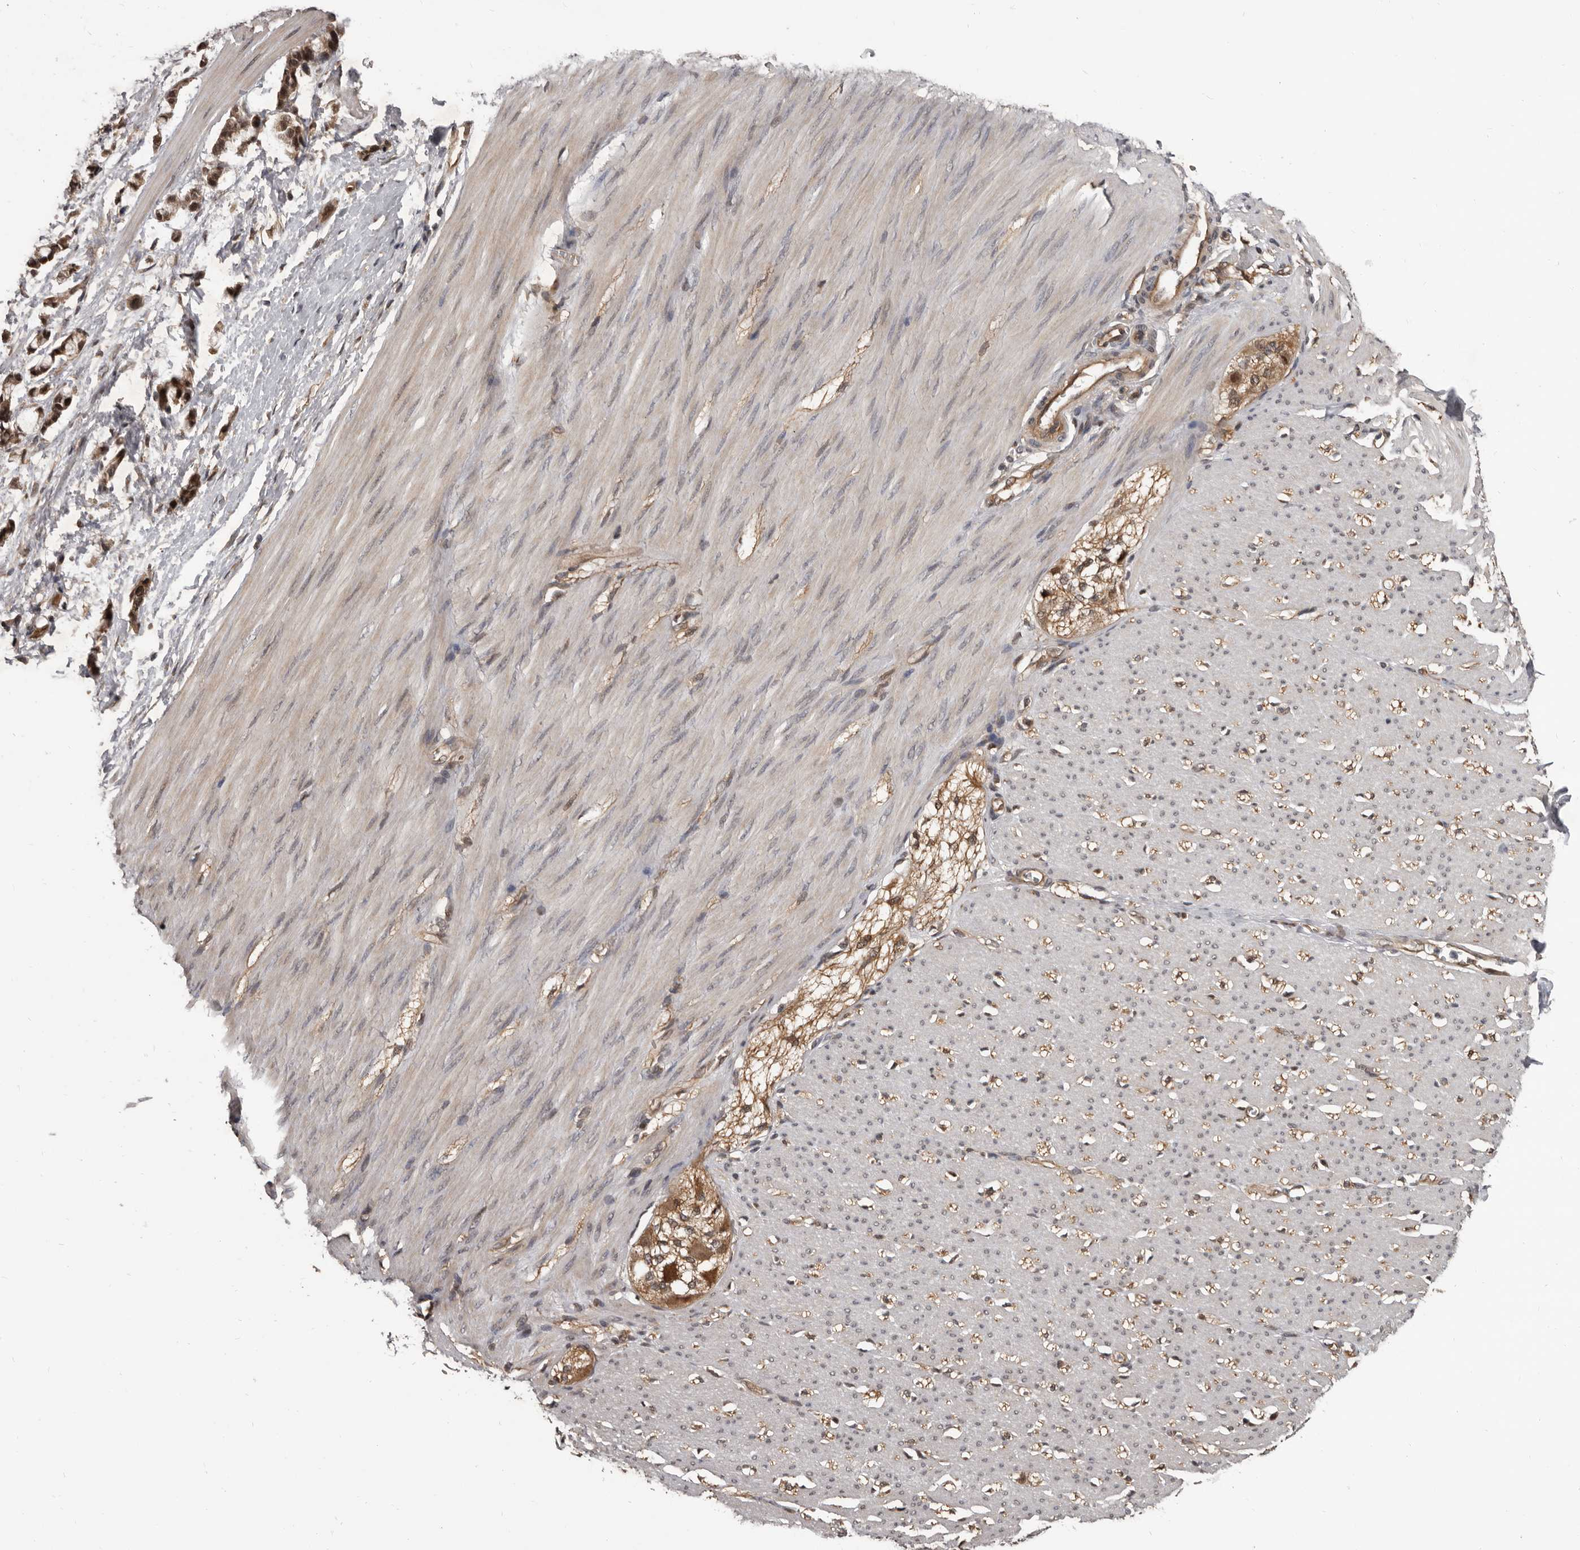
{"staining": {"intensity": "moderate", "quantity": "<25%", "location": "cytoplasmic/membranous"}, "tissue": "smooth muscle", "cell_type": "Smooth muscle cells", "image_type": "normal", "snomed": [{"axis": "morphology", "description": "Normal tissue, NOS"}, {"axis": "morphology", "description": "Adenocarcinoma, NOS"}, {"axis": "topography", "description": "Colon"}, {"axis": "topography", "description": "Peripheral nerve tissue"}], "caption": "Immunohistochemistry of normal human smooth muscle reveals low levels of moderate cytoplasmic/membranous staining in about <25% of smooth muscle cells. The staining is performed using DAB brown chromogen to label protein expression. The nuclei are counter-stained blue using hematoxylin.", "gene": "AHR", "patient": {"sex": "male", "age": 14}}